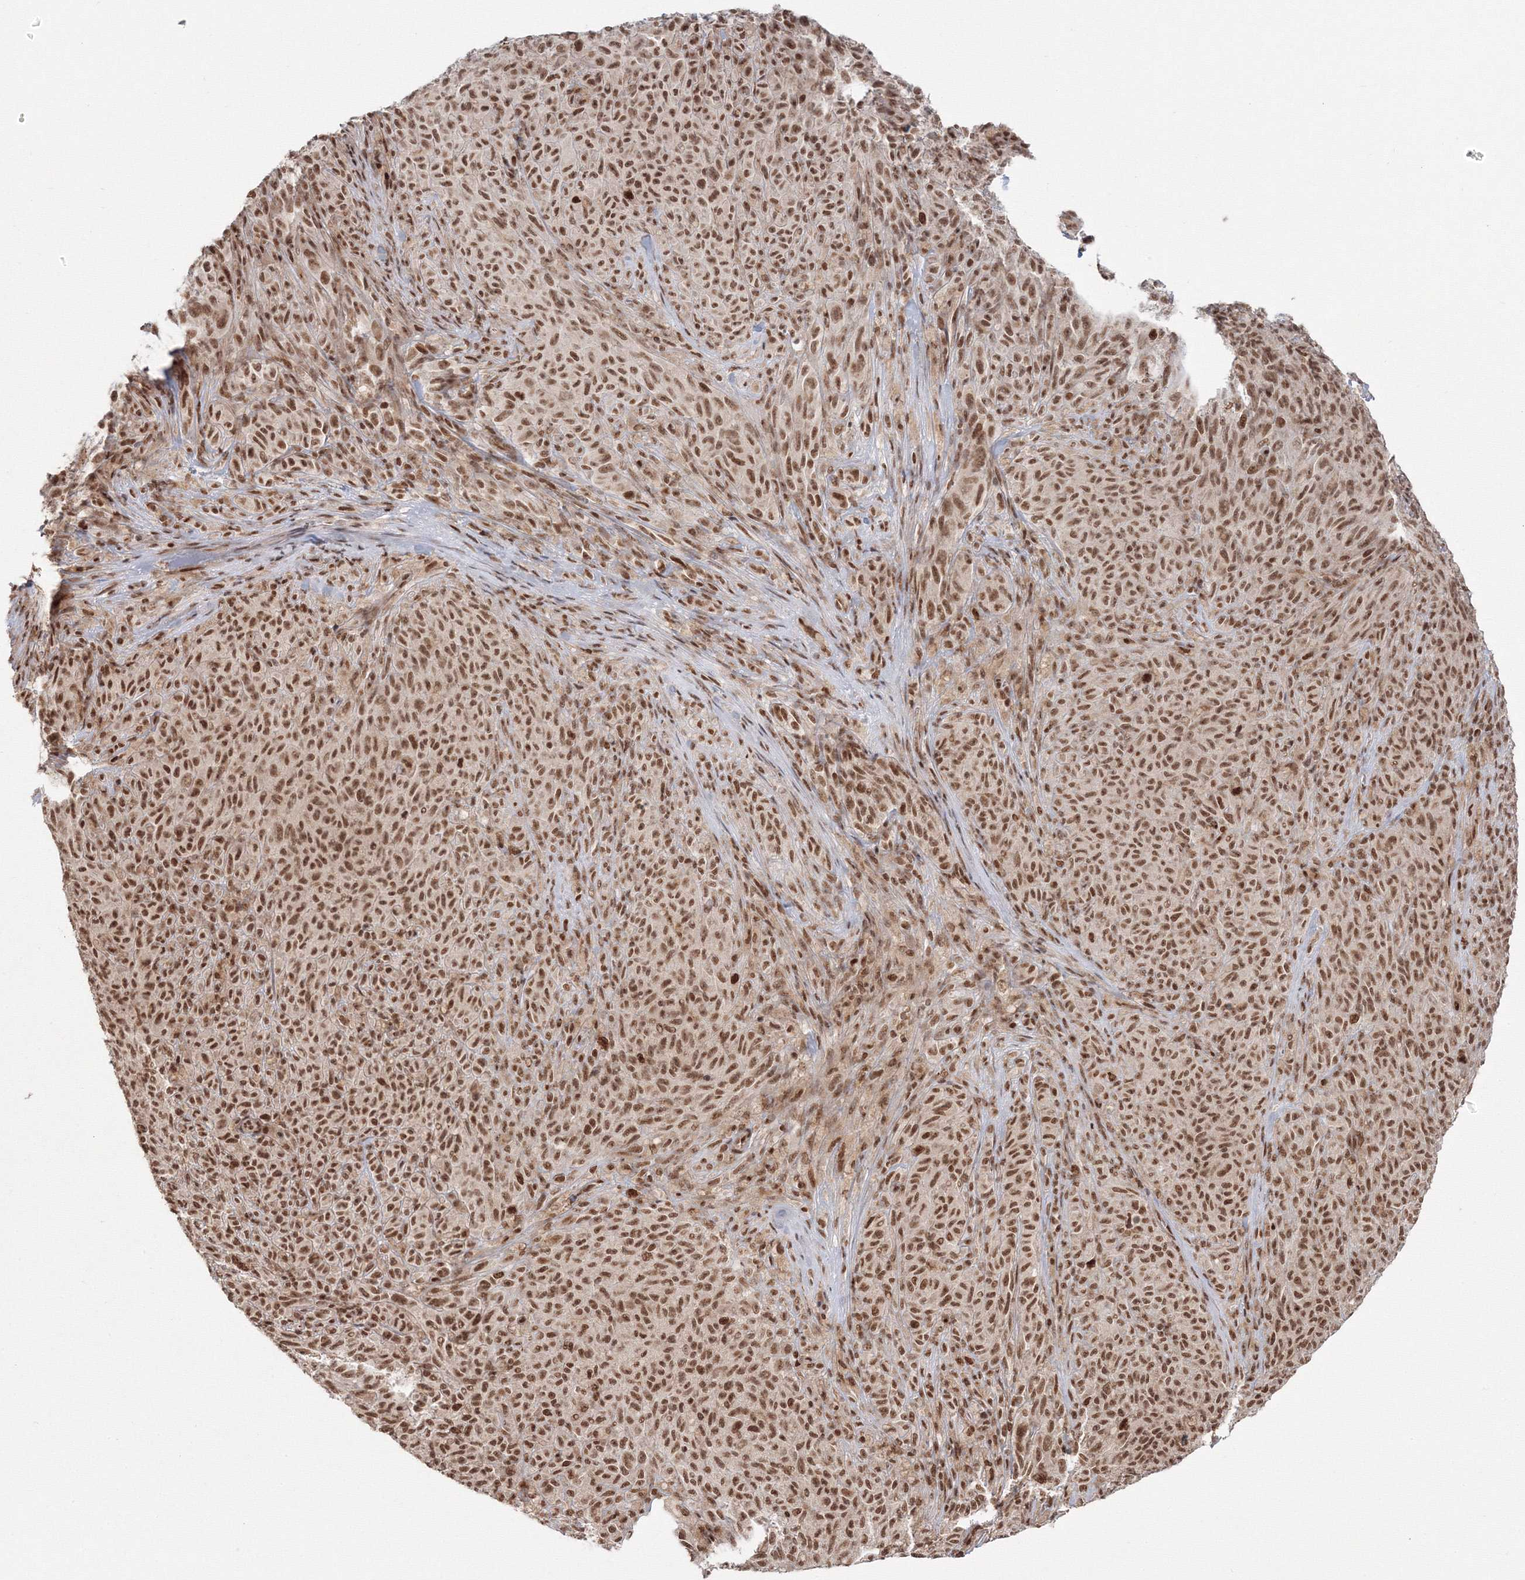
{"staining": {"intensity": "moderate", "quantity": ">75%", "location": "nuclear"}, "tissue": "melanoma", "cell_type": "Tumor cells", "image_type": "cancer", "snomed": [{"axis": "morphology", "description": "Malignant melanoma, NOS"}, {"axis": "topography", "description": "Skin"}], "caption": "Melanoma was stained to show a protein in brown. There is medium levels of moderate nuclear positivity in approximately >75% of tumor cells.", "gene": "KIF20A", "patient": {"sex": "female", "age": 82}}